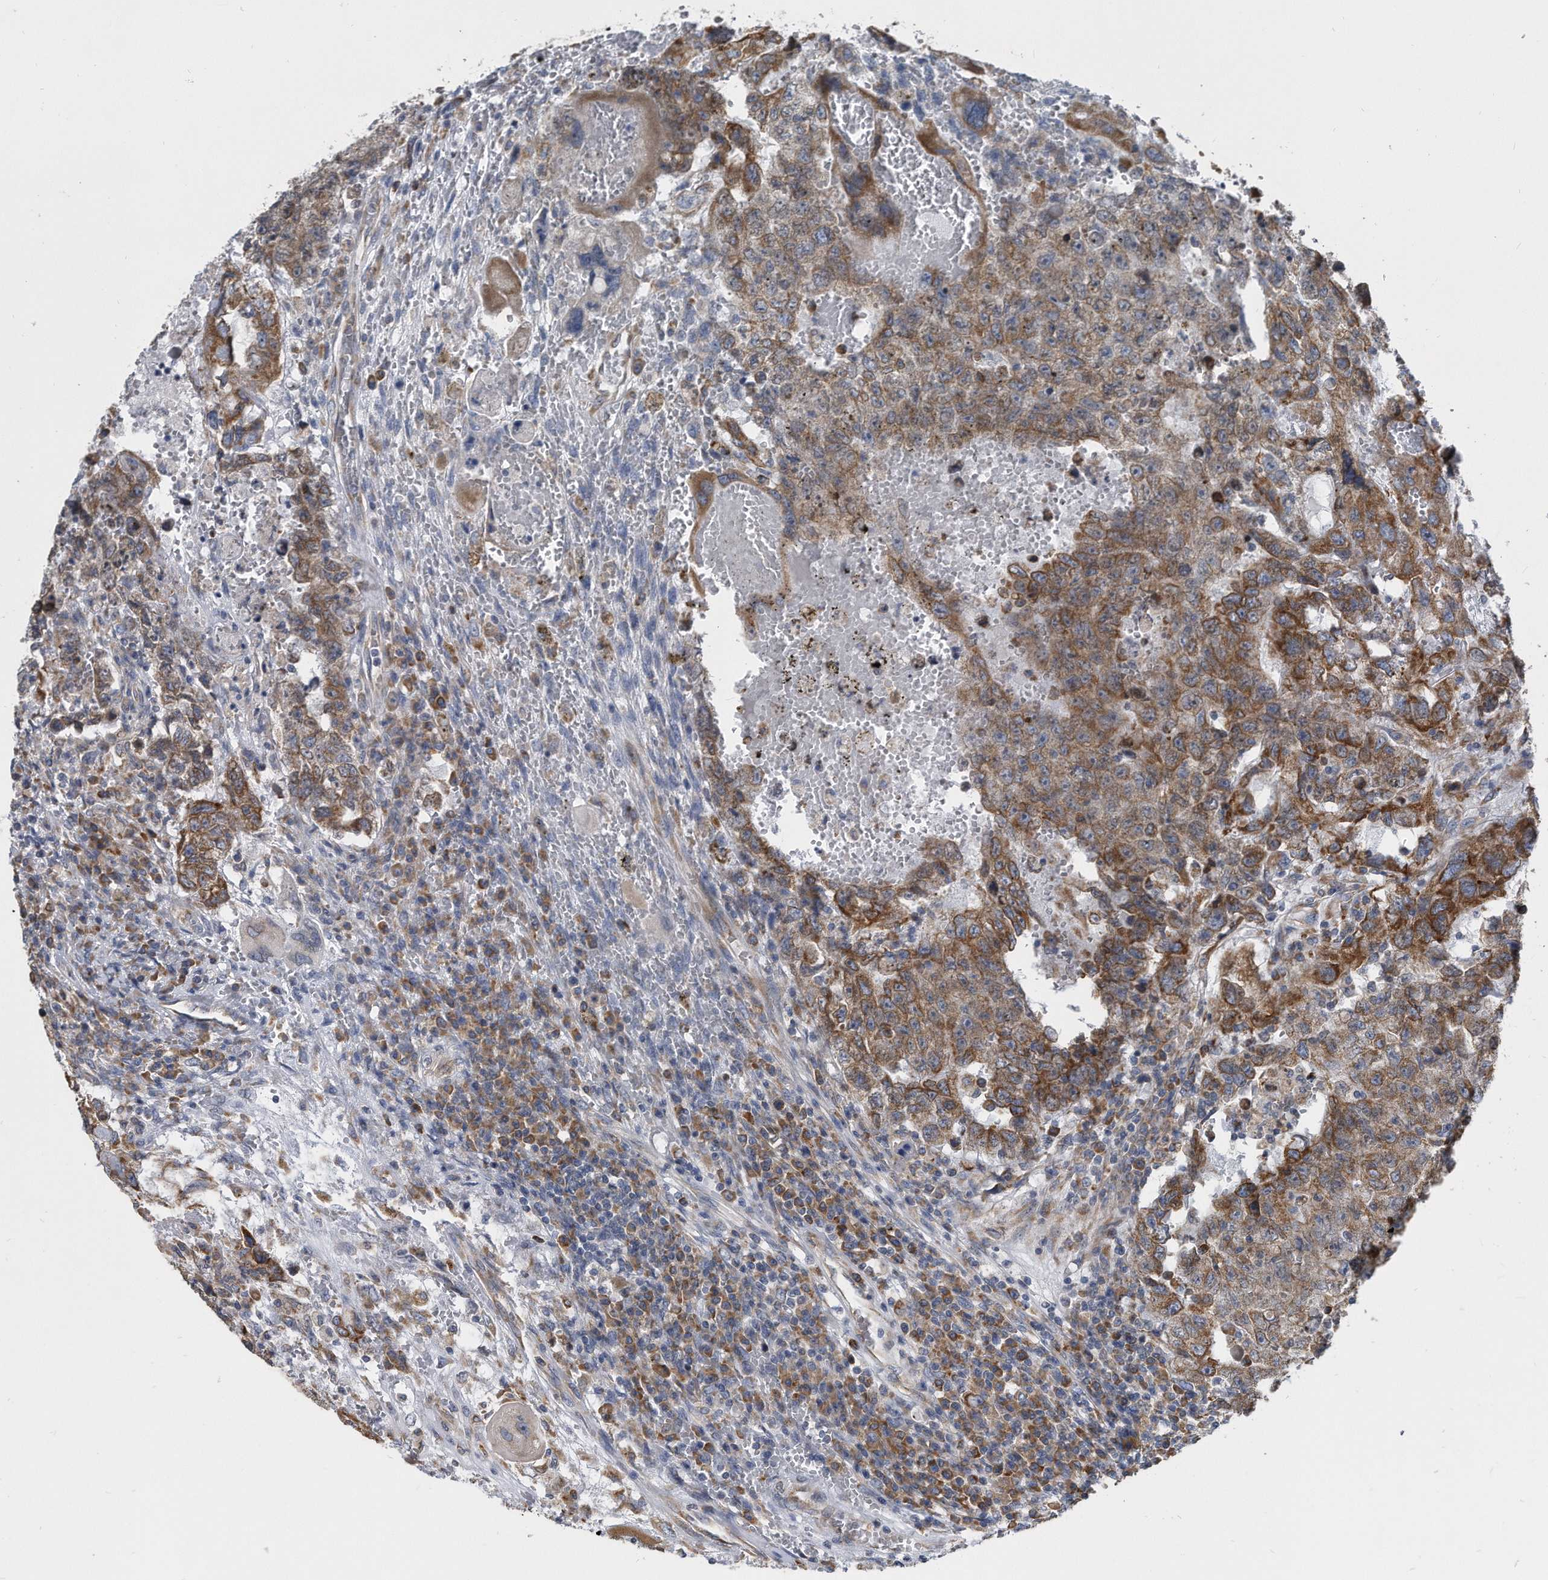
{"staining": {"intensity": "strong", "quantity": "25%-75%", "location": "cytoplasmic/membranous"}, "tissue": "testis cancer", "cell_type": "Tumor cells", "image_type": "cancer", "snomed": [{"axis": "morphology", "description": "Carcinoma, Embryonal, NOS"}, {"axis": "topography", "description": "Testis"}], "caption": "Immunohistochemical staining of testis cancer shows strong cytoplasmic/membranous protein expression in about 25%-75% of tumor cells.", "gene": "CCDC47", "patient": {"sex": "male", "age": 26}}